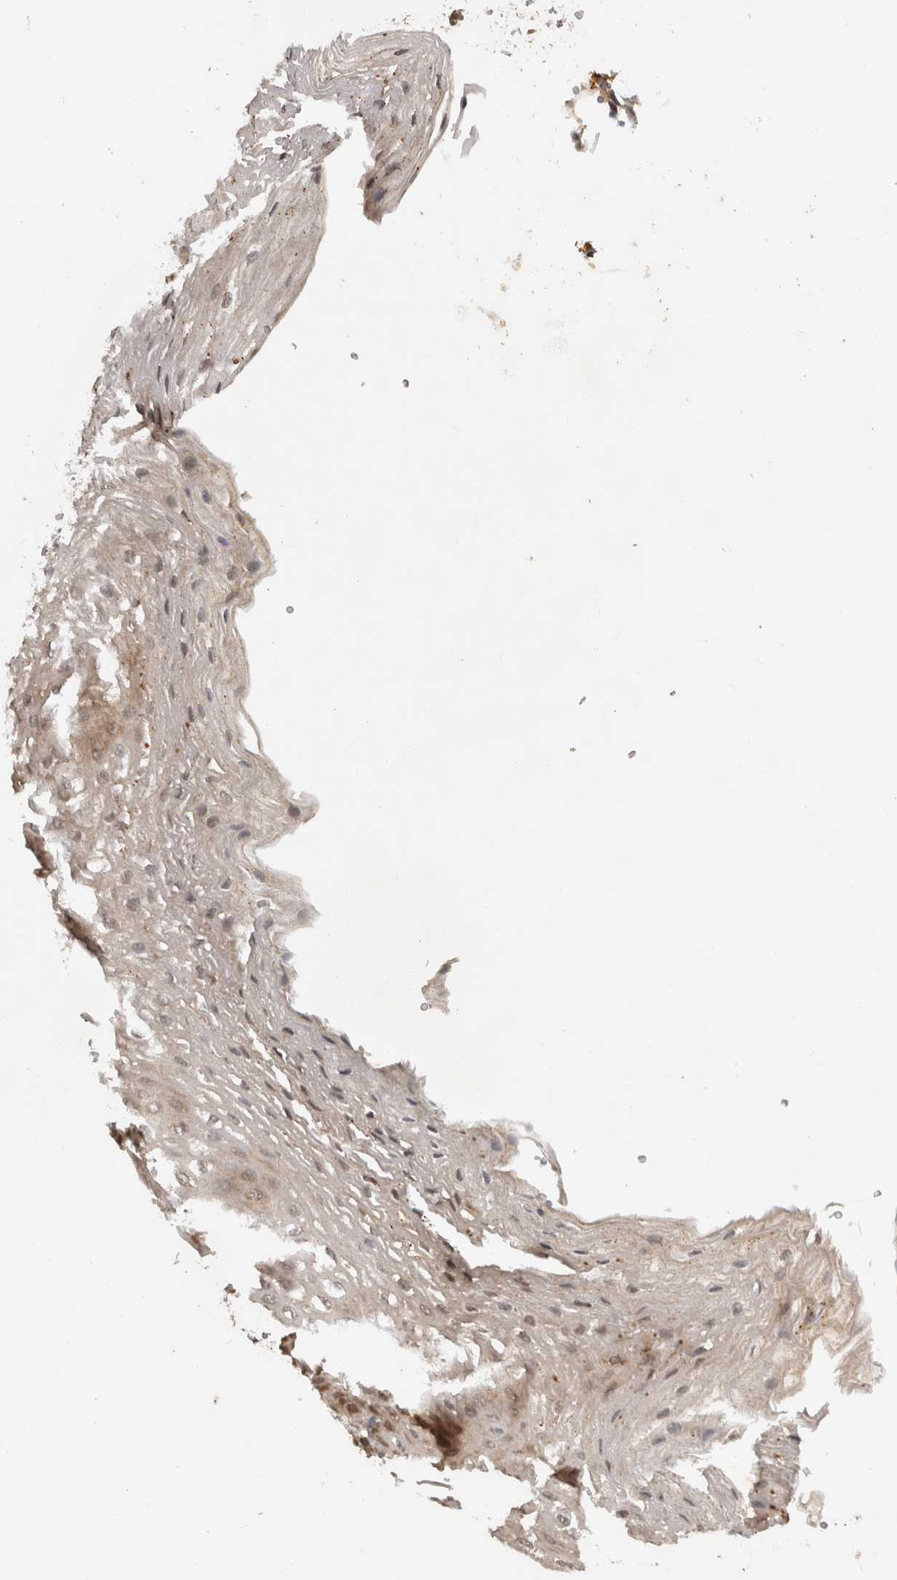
{"staining": {"intensity": "moderate", "quantity": ">75%", "location": "cytoplasmic/membranous"}, "tissue": "esophagus", "cell_type": "Squamous epithelial cells", "image_type": "normal", "snomed": [{"axis": "morphology", "description": "Normal tissue, NOS"}, {"axis": "topography", "description": "Esophagus"}], "caption": "Human esophagus stained with a brown dye exhibits moderate cytoplasmic/membranous positive positivity in about >75% of squamous epithelial cells.", "gene": "ACAT2", "patient": {"sex": "female", "age": 66}}